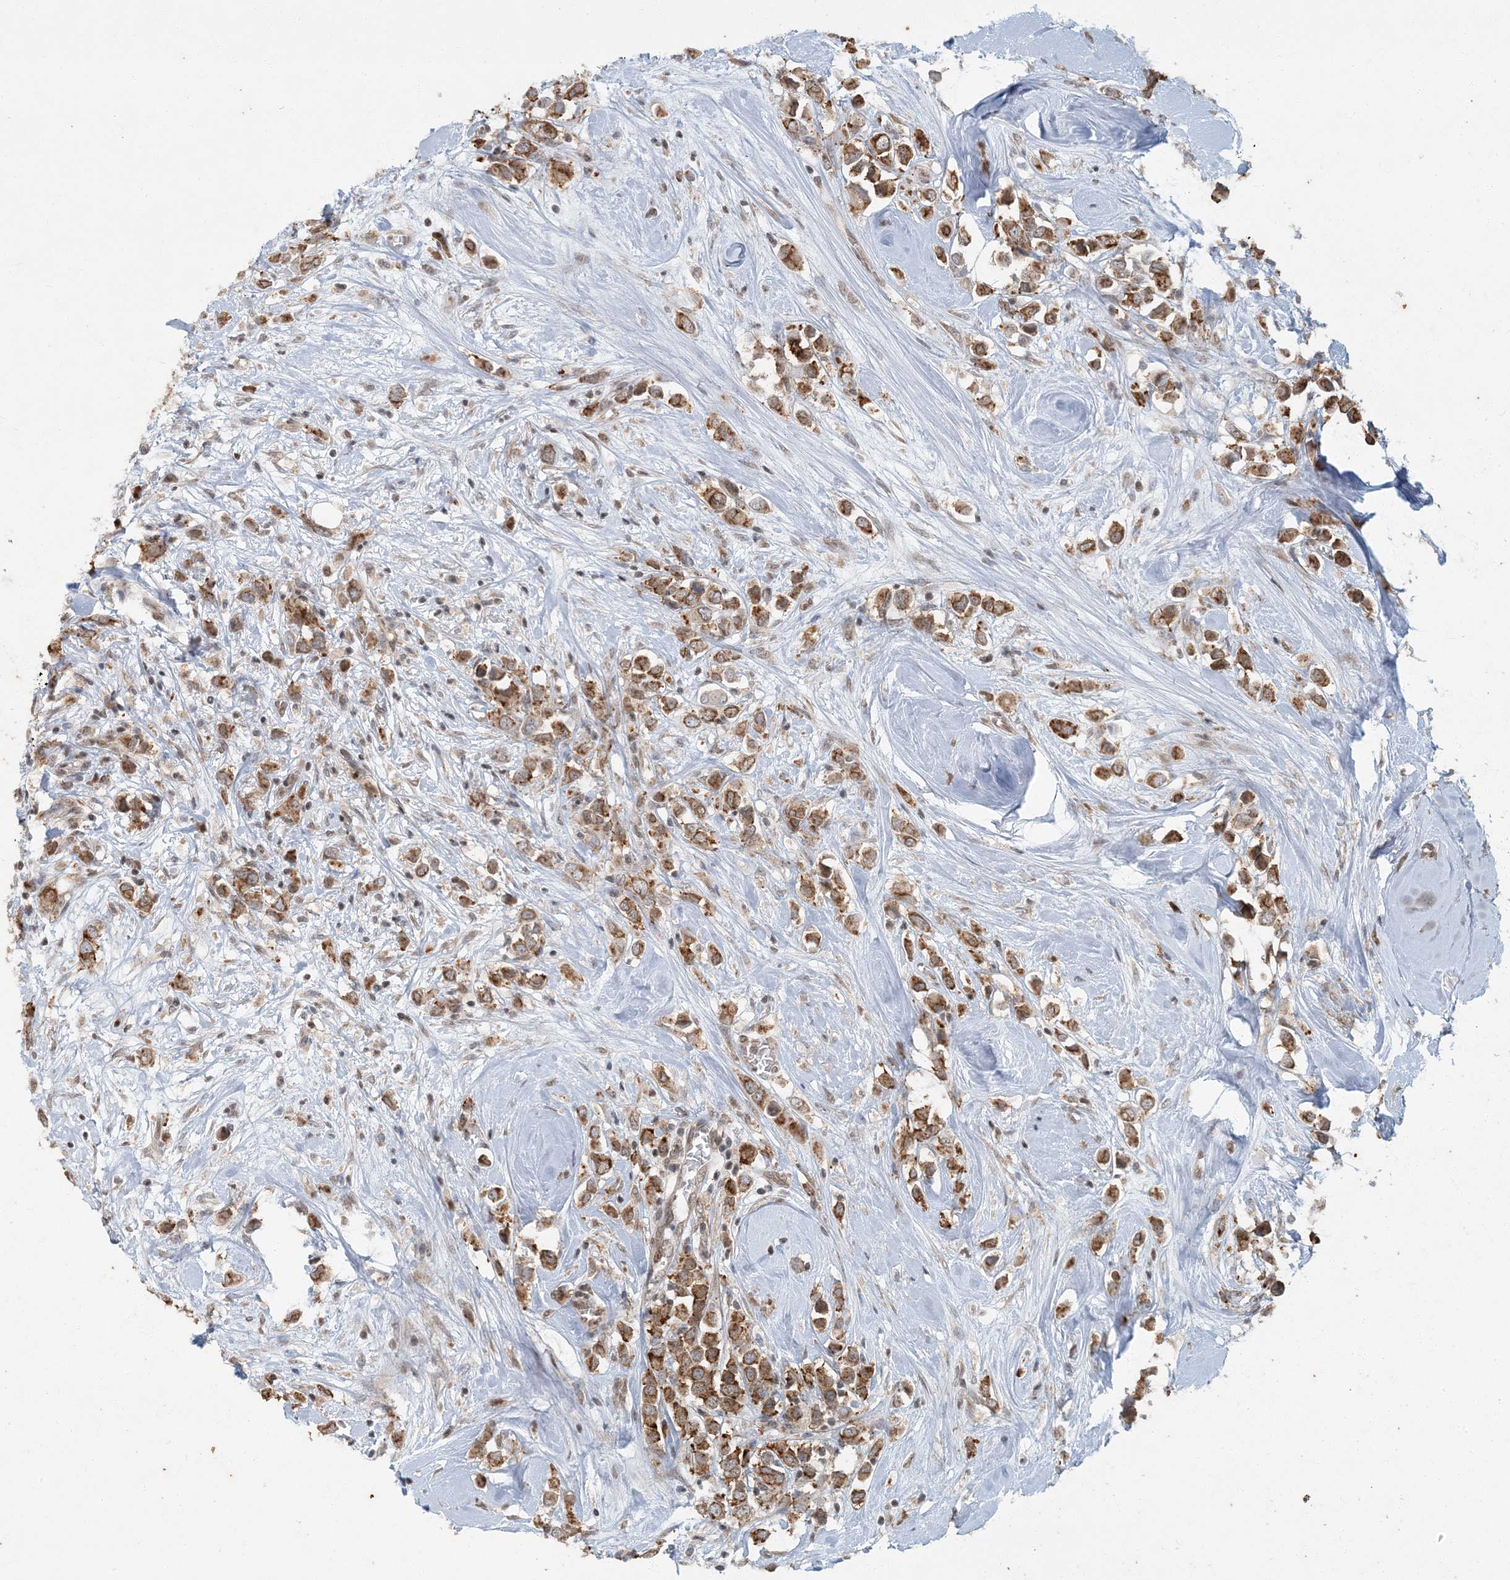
{"staining": {"intensity": "strong", "quantity": ">75%", "location": "cytoplasmic/membranous"}, "tissue": "breast cancer", "cell_type": "Tumor cells", "image_type": "cancer", "snomed": [{"axis": "morphology", "description": "Duct carcinoma"}, {"axis": "topography", "description": "Breast"}], "caption": "Protein analysis of intraductal carcinoma (breast) tissue demonstrates strong cytoplasmic/membranous expression in about >75% of tumor cells.", "gene": "AK9", "patient": {"sex": "female", "age": 61}}